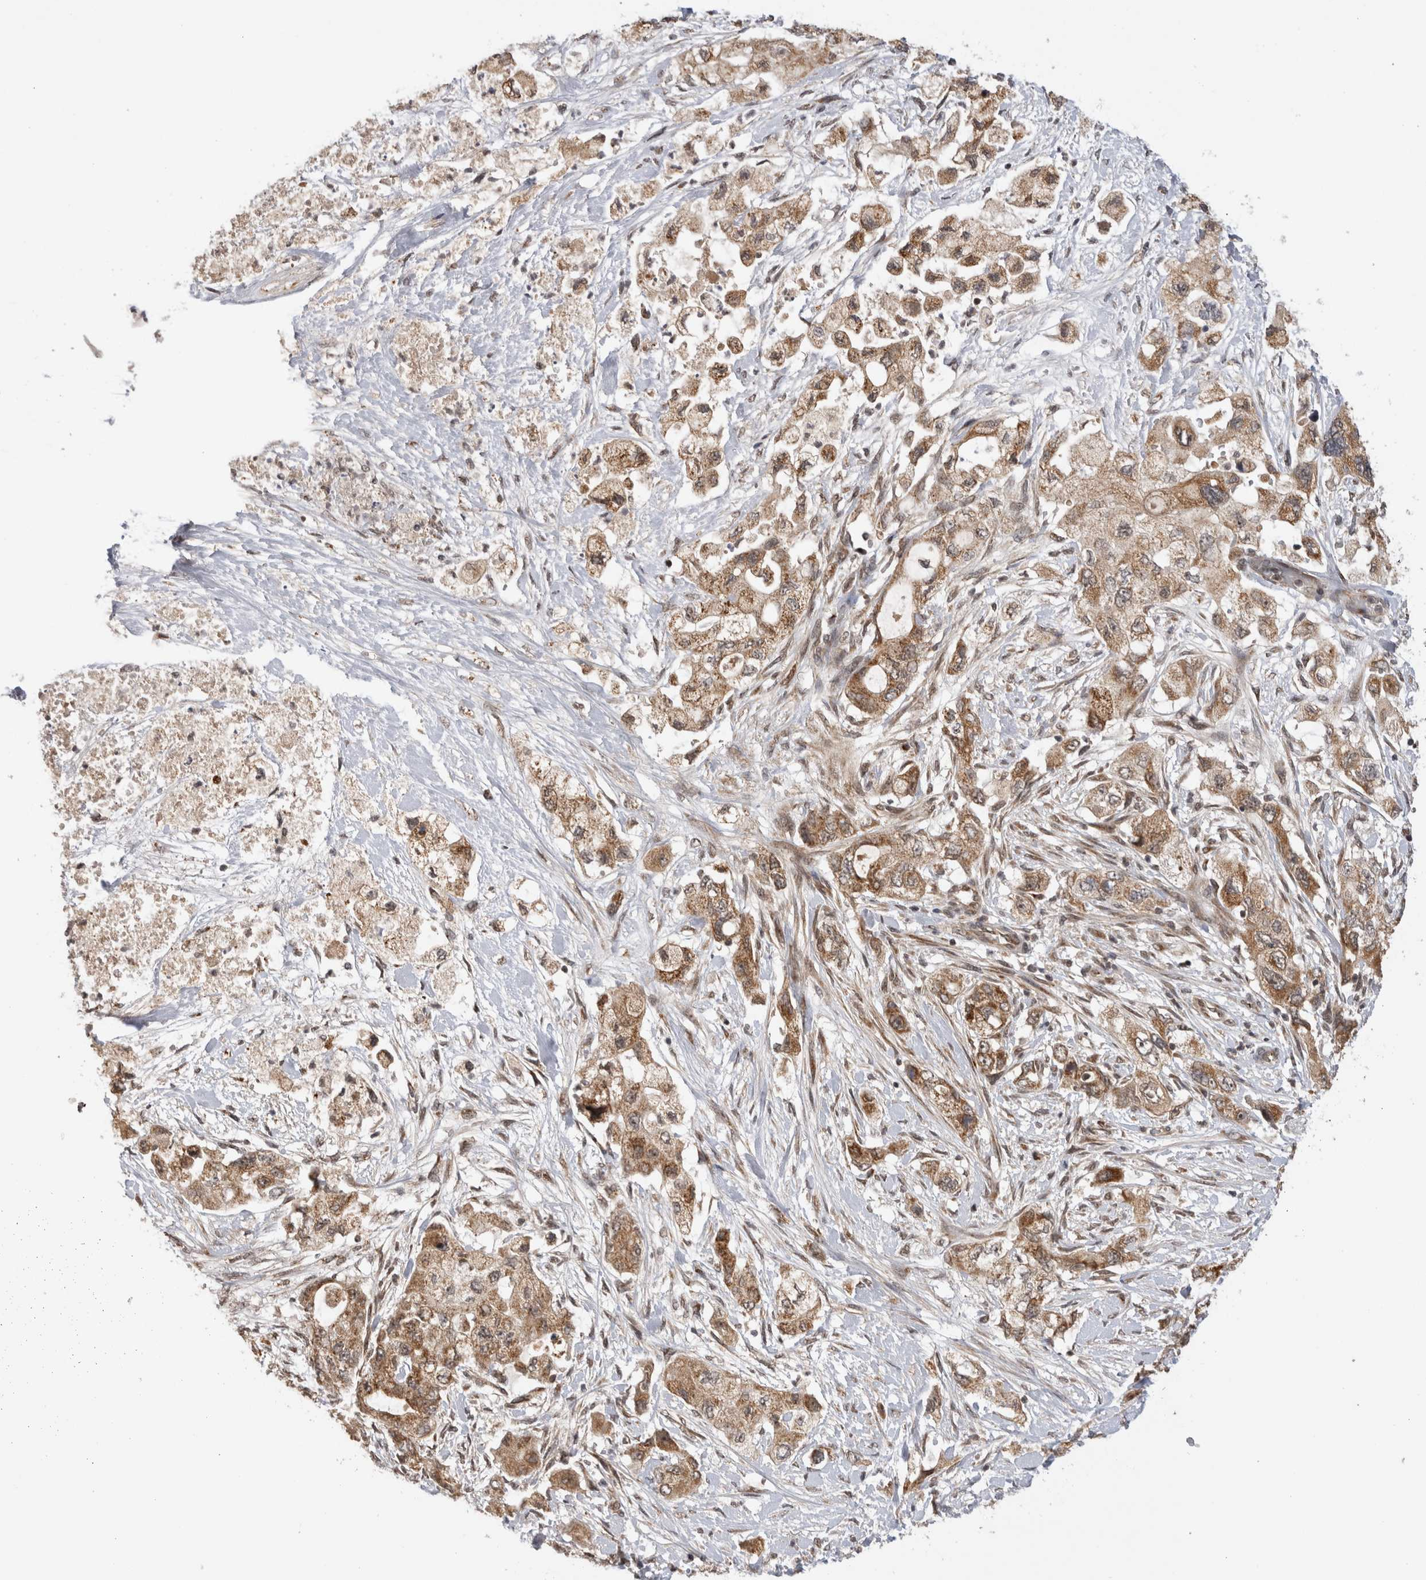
{"staining": {"intensity": "moderate", "quantity": ">75%", "location": "cytoplasmic/membranous"}, "tissue": "pancreatic cancer", "cell_type": "Tumor cells", "image_type": "cancer", "snomed": [{"axis": "morphology", "description": "Adenocarcinoma, NOS"}, {"axis": "topography", "description": "Pancreas"}], "caption": "Tumor cells reveal moderate cytoplasmic/membranous staining in approximately >75% of cells in pancreatic adenocarcinoma. Immunohistochemistry (ihc) stains the protein of interest in brown and the nuclei are stained blue.", "gene": "TMEM65", "patient": {"sex": "female", "age": 73}}